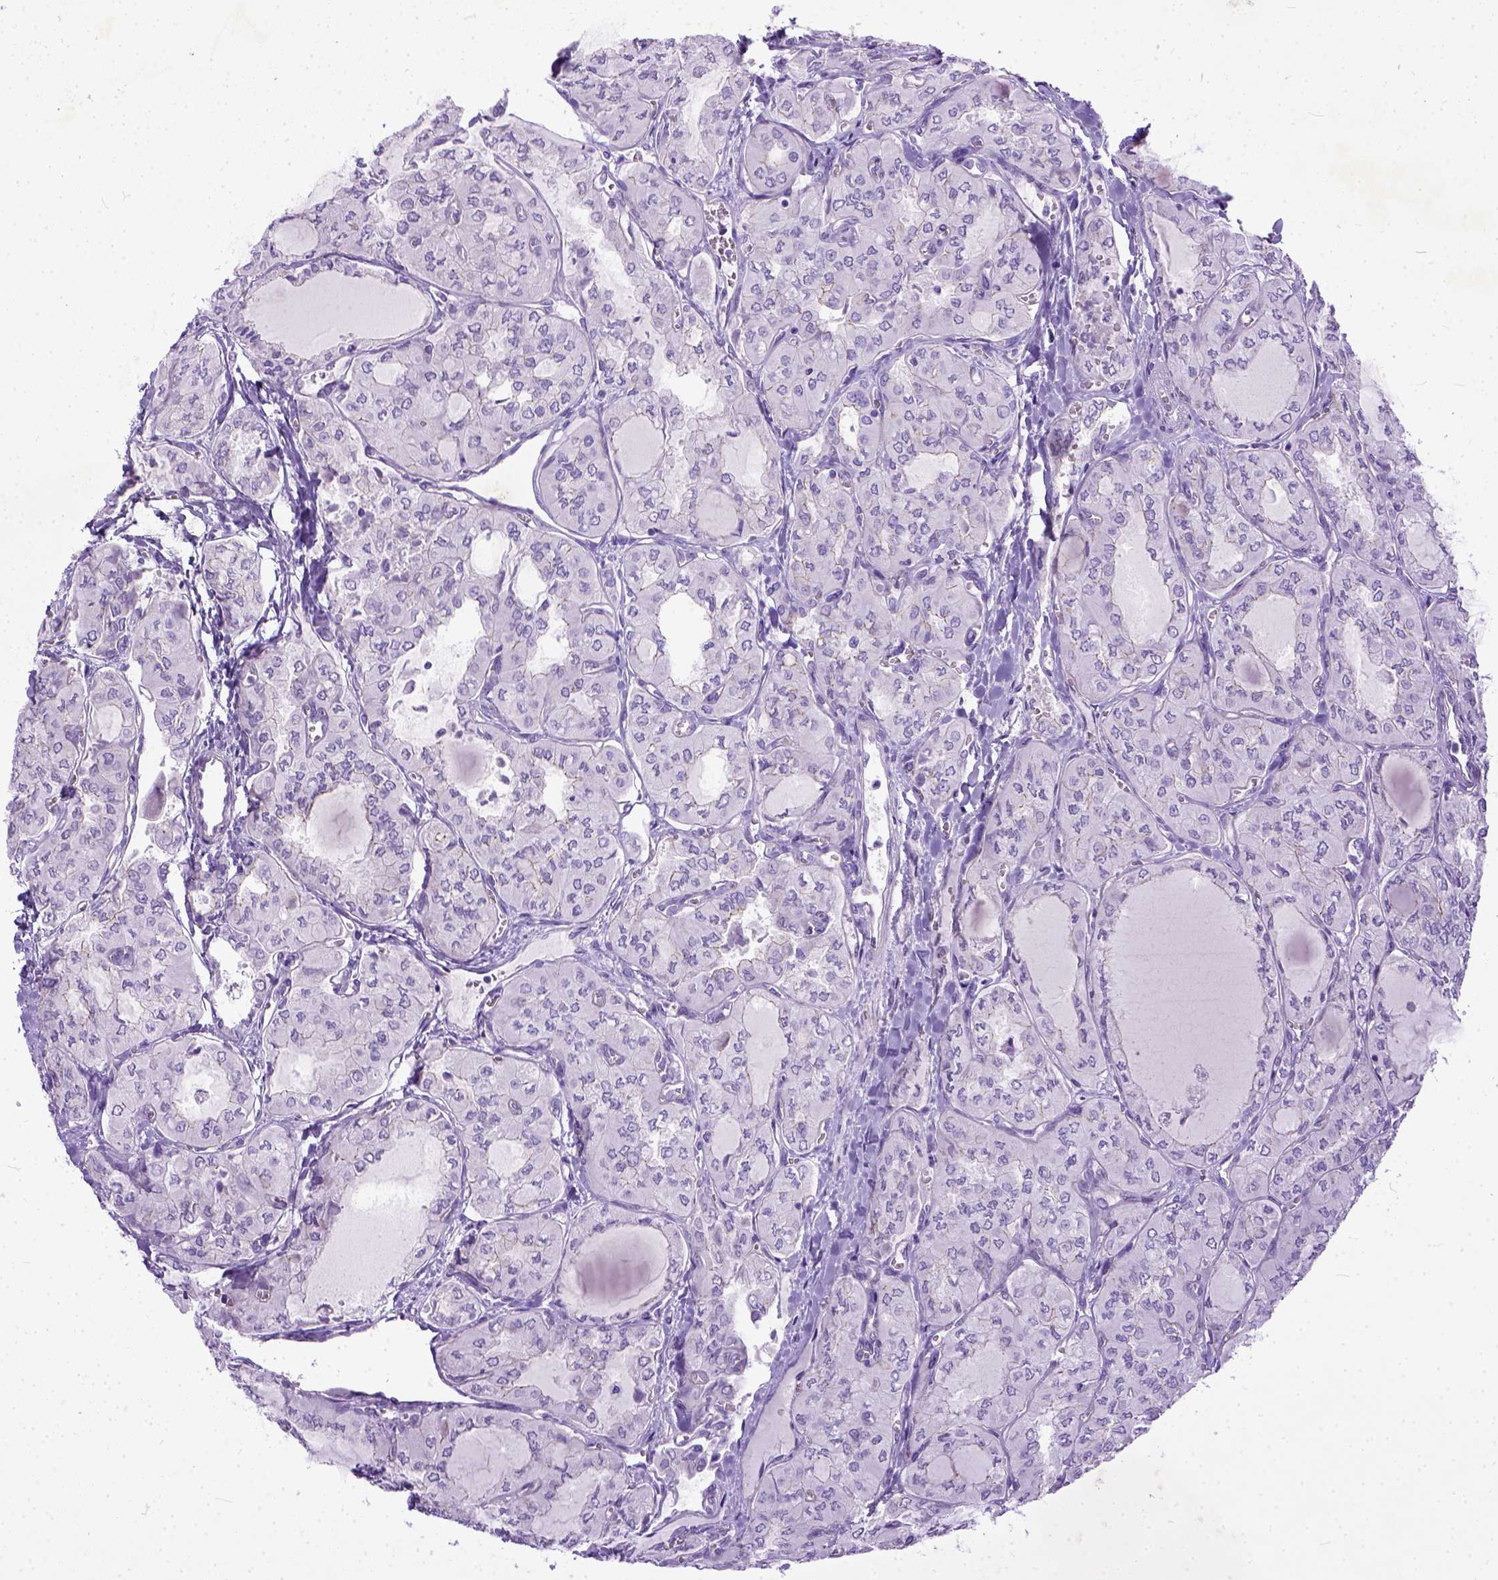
{"staining": {"intensity": "negative", "quantity": "none", "location": "none"}, "tissue": "thyroid cancer", "cell_type": "Tumor cells", "image_type": "cancer", "snomed": [{"axis": "morphology", "description": "Papillary adenocarcinoma, NOS"}, {"axis": "topography", "description": "Thyroid gland"}], "caption": "Tumor cells are negative for brown protein staining in thyroid cancer (papillary adenocarcinoma).", "gene": "ADGRF1", "patient": {"sex": "male", "age": 20}}